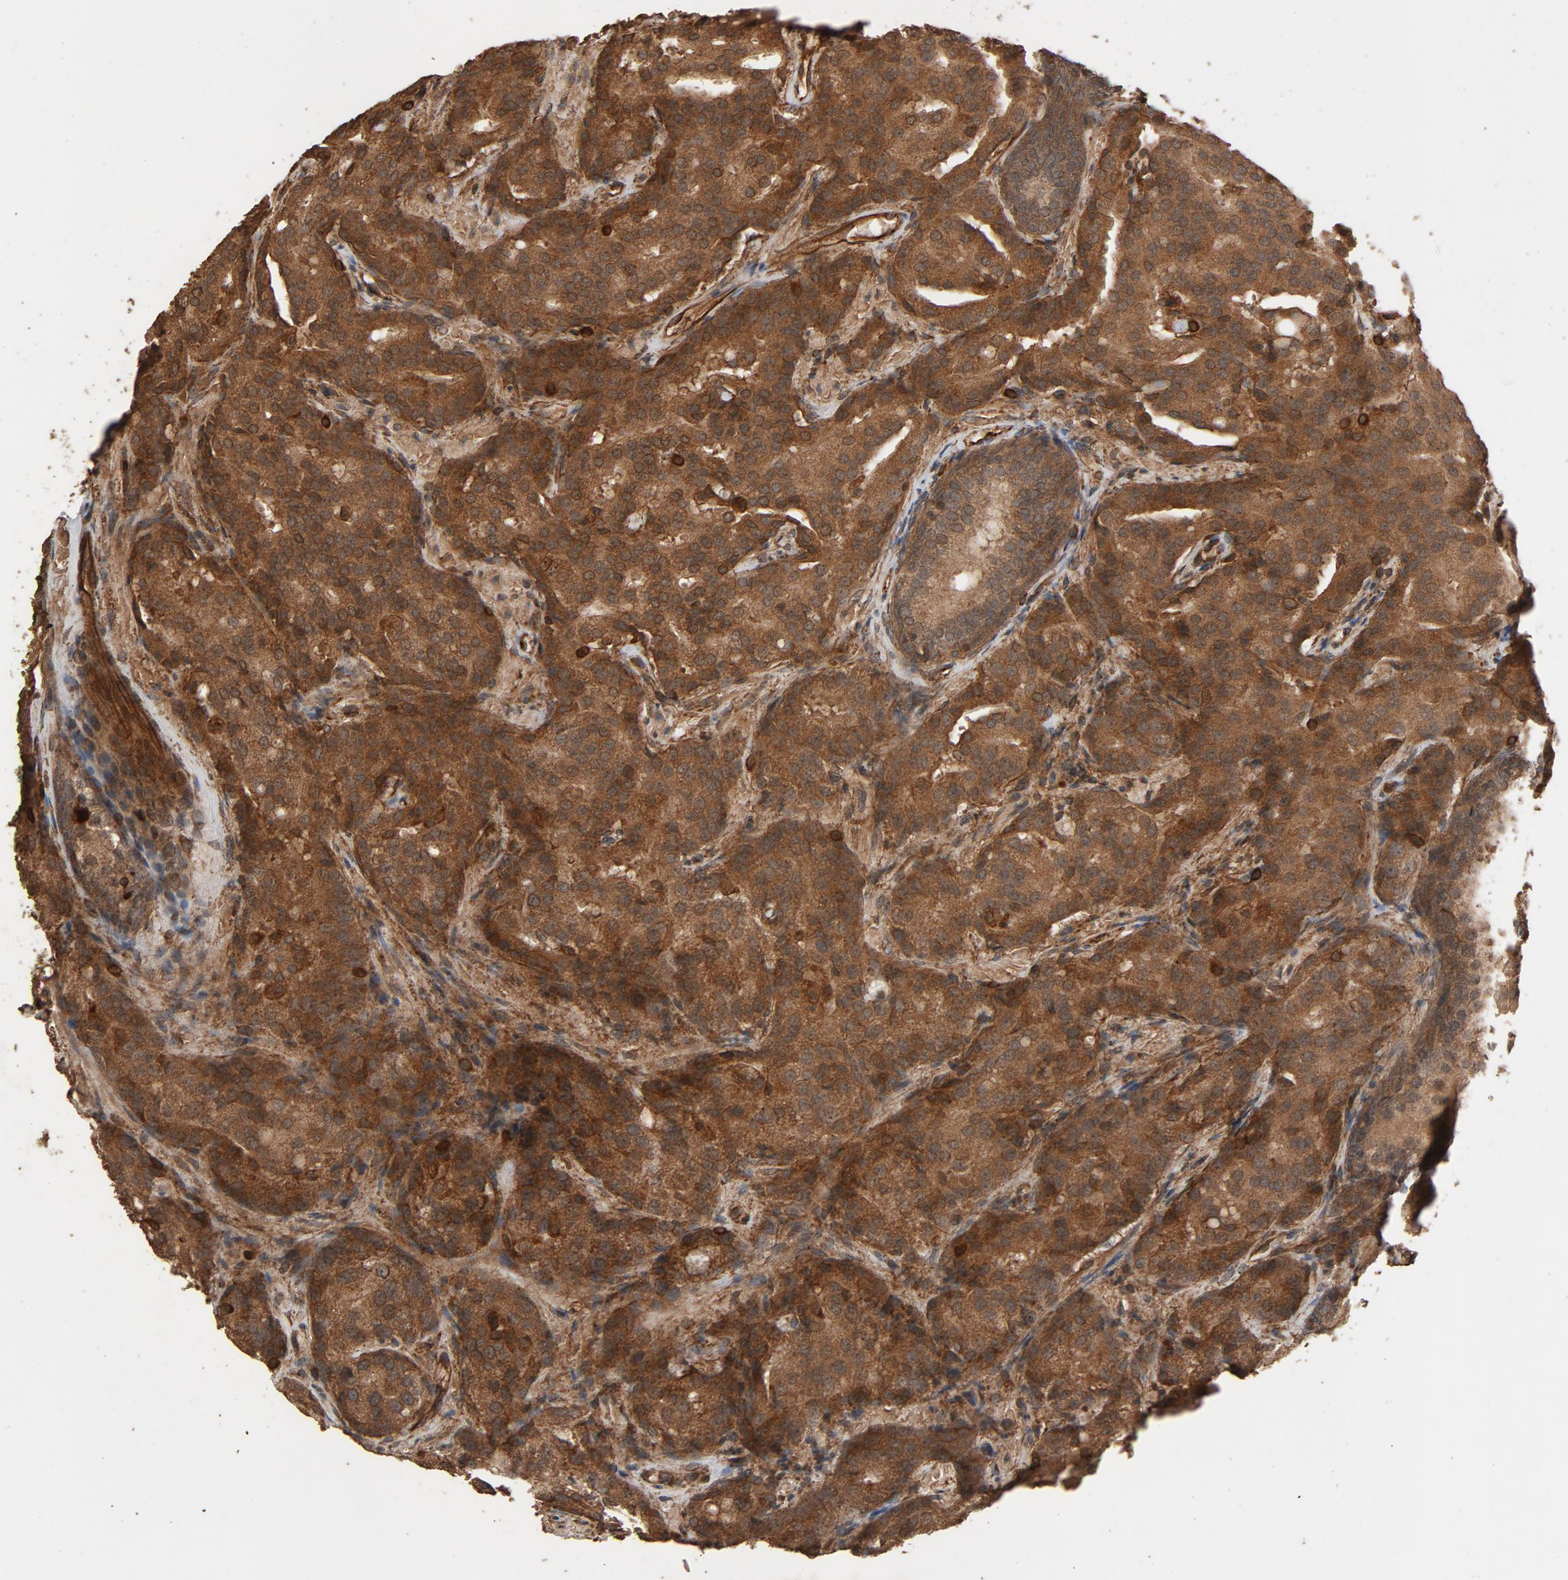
{"staining": {"intensity": "strong", "quantity": ">75%", "location": "cytoplasmic/membranous"}, "tissue": "prostate cancer", "cell_type": "Tumor cells", "image_type": "cancer", "snomed": [{"axis": "morphology", "description": "Adenocarcinoma, High grade"}, {"axis": "topography", "description": "Prostate"}], "caption": "Tumor cells show strong cytoplasmic/membranous staining in about >75% of cells in adenocarcinoma (high-grade) (prostate).", "gene": "RPS6KA6", "patient": {"sex": "male", "age": 72}}